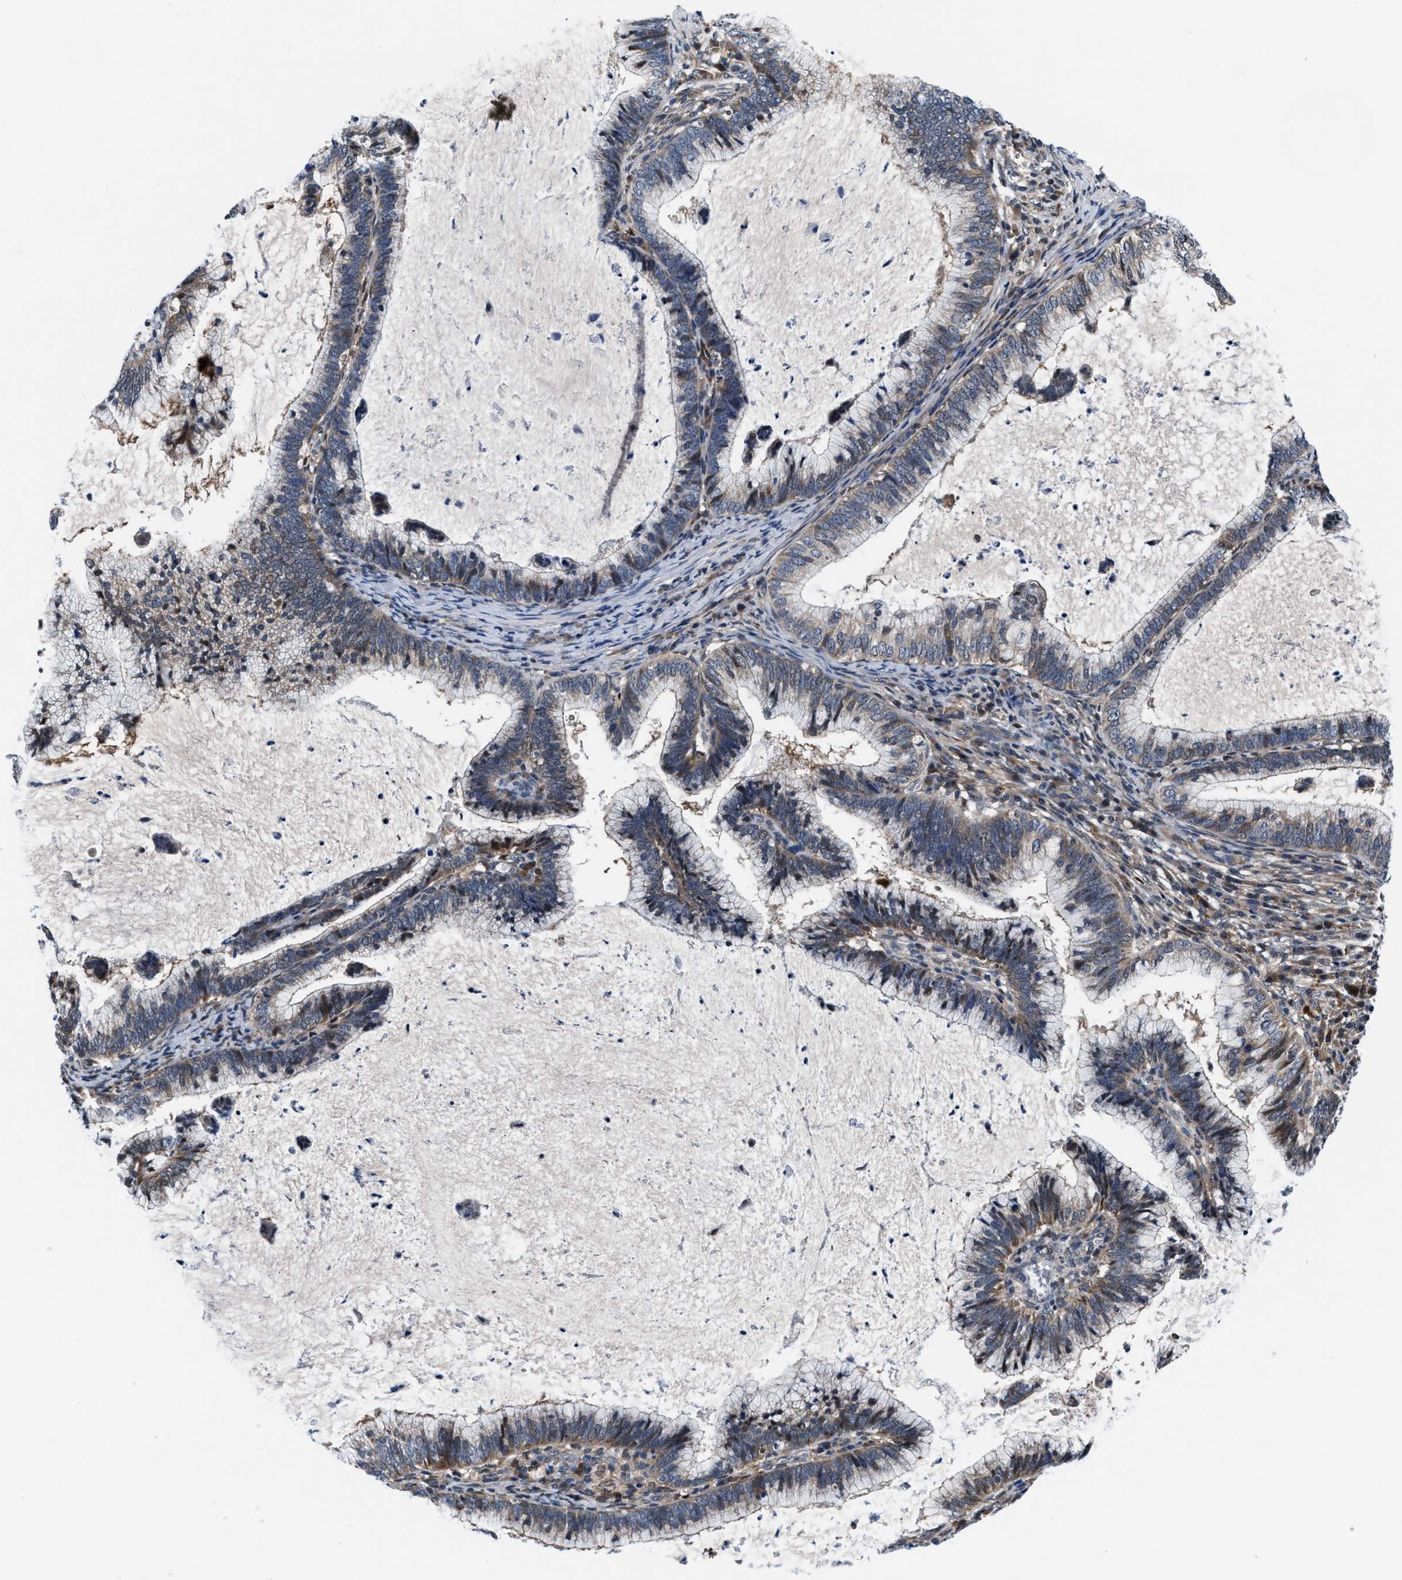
{"staining": {"intensity": "weak", "quantity": "<25%", "location": "cytoplasmic/membranous"}, "tissue": "cervical cancer", "cell_type": "Tumor cells", "image_type": "cancer", "snomed": [{"axis": "morphology", "description": "Adenocarcinoma, NOS"}, {"axis": "topography", "description": "Cervix"}], "caption": "This is a photomicrograph of immunohistochemistry staining of cervical cancer, which shows no positivity in tumor cells.", "gene": "PRPSAP2", "patient": {"sex": "female", "age": 36}}